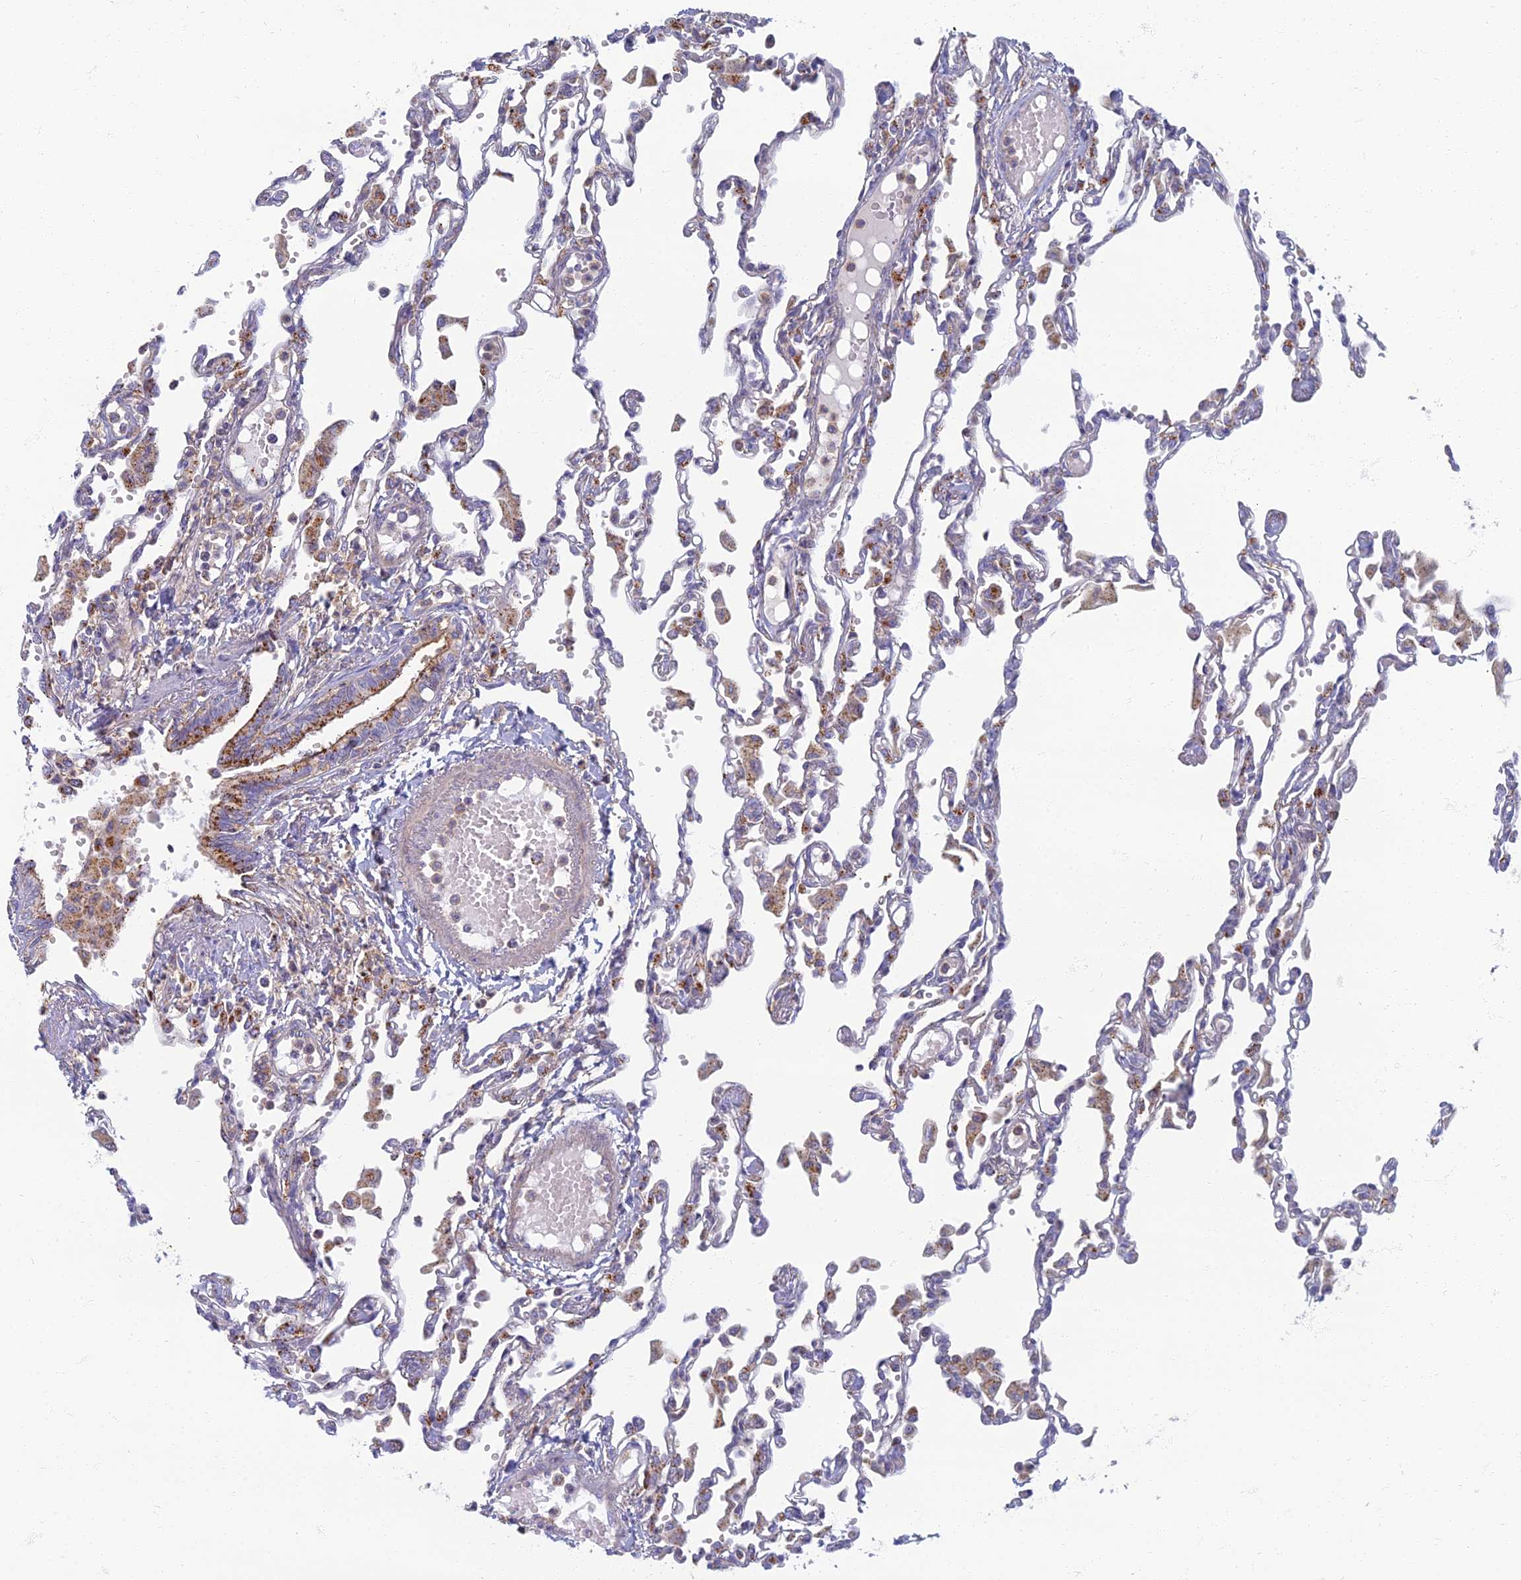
{"staining": {"intensity": "negative", "quantity": "none", "location": "none"}, "tissue": "lung", "cell_type": "Alveolar cells", "image_type": "normal", "snomed": [{"axis": "morphology", "description": "Normal tissue, NOS"}, {"axis": "topography", "description": "Bronchus"}, {"axis": "topography", "description": "Lung"}], "caption": "High power microscopy image of an IHC photomicrograph of unremarkable lung, revealing no significant positivity in alveolar cells. (Stains: DAB (3,3'-diaminobenzidine) IHC with hematoxylin counter stain, Microscopy: brightfield microscopy at high magnification).", "gene": "CHMP4B", "patient": {"sex": "female", "age": 49}}